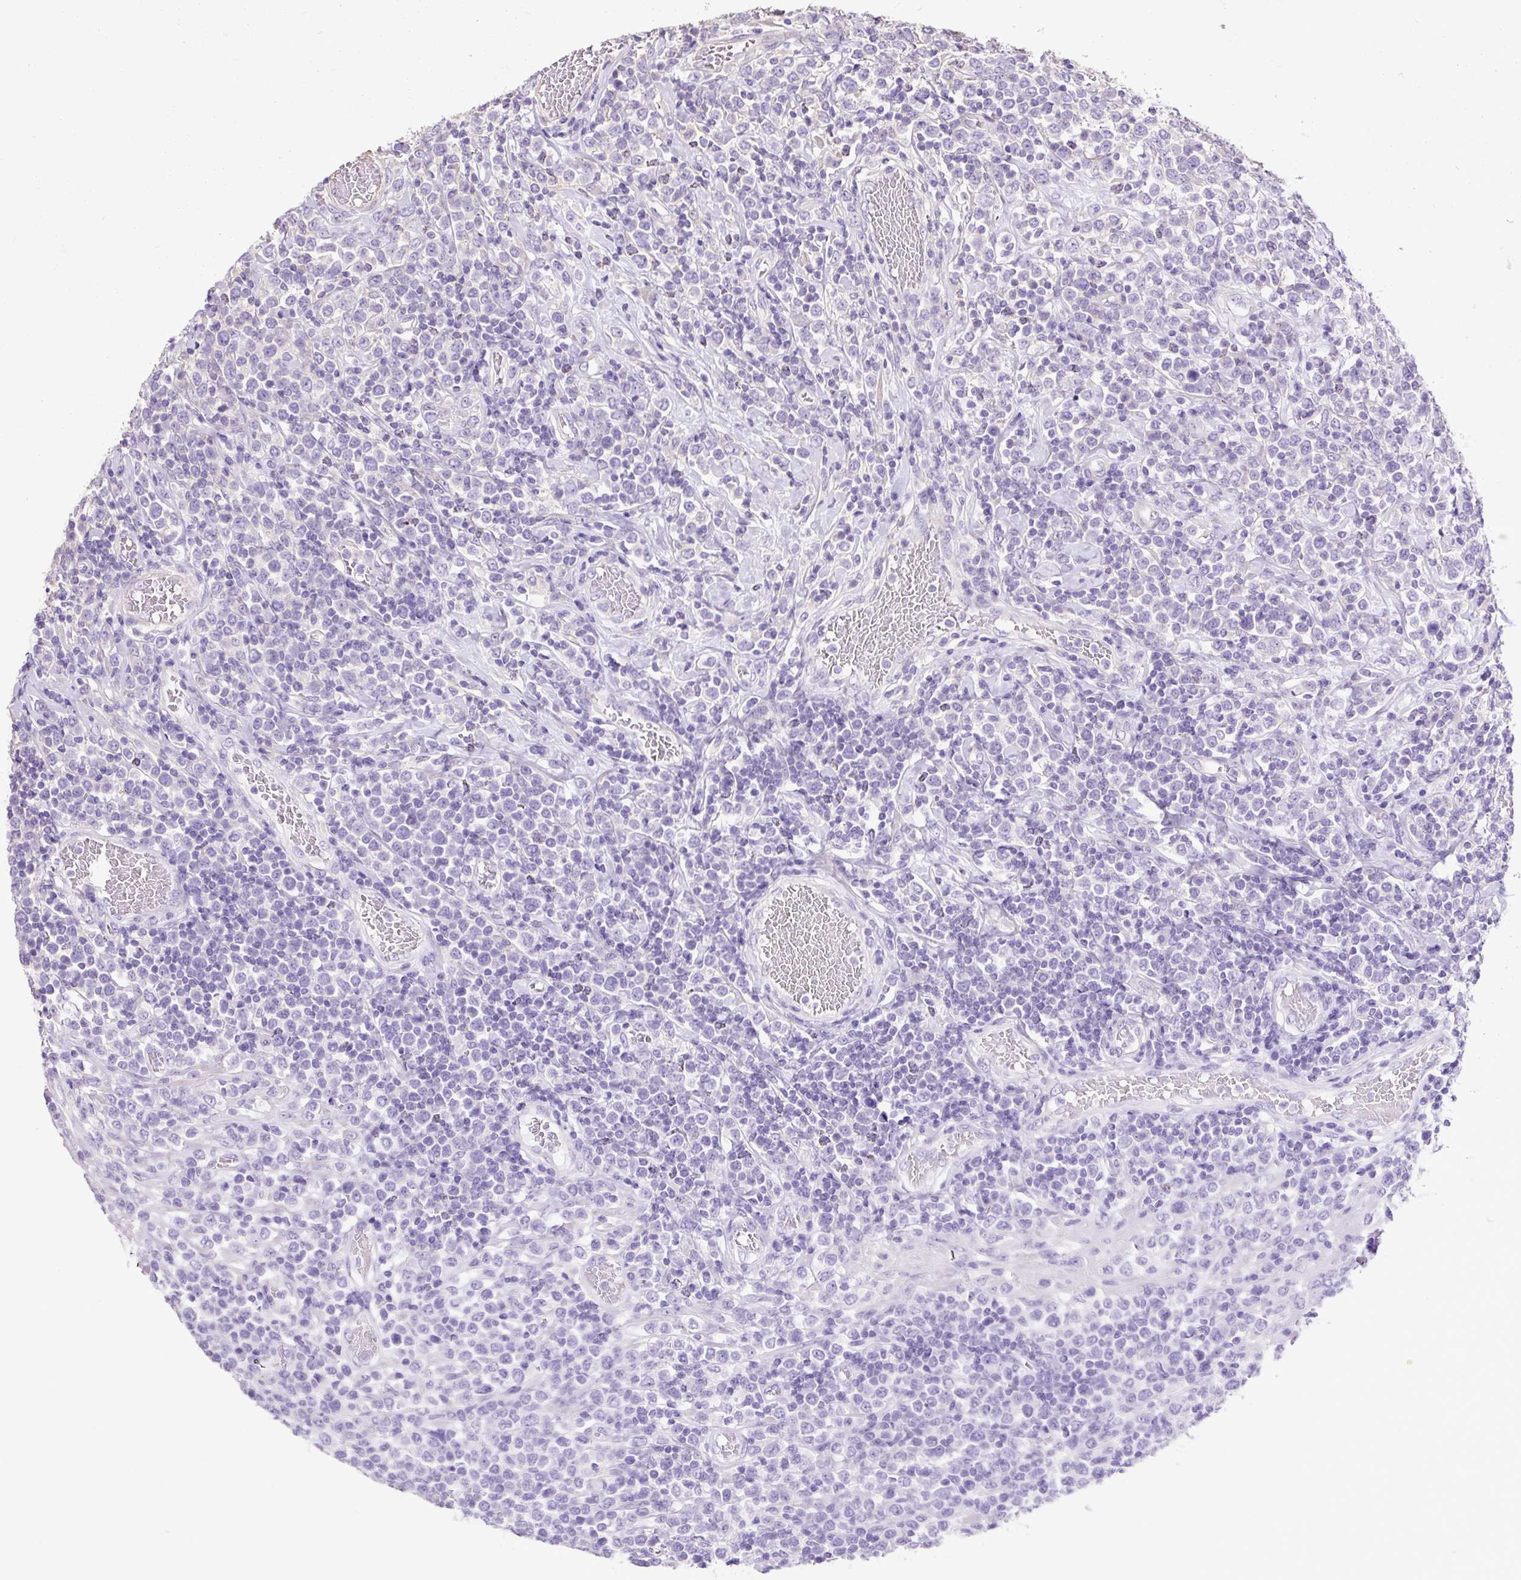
{"staining": {"intensity": "negative", "quantity": "none", "location": "none"}, "tissue": "lymphoma", "cell_type": "Tumor cells", "image_type": "cancer", "snomed": [{"axis": "morphology", "description": "Malignant lymphoma, non-Hodgkin's type, High grade"}, {"axis": "topography", "description": "Soft tissue"}], "caption": "An immunohistochemistry micrograph of high-grade malignant lymphoma, non-Hodgkin's type is shown. There is no staining in tumor cells of high-grade malignant lymphoma, non-Hodgkin's type.", "gene": "PDIA2", "patient": {"sex": "female", "age": 56}}